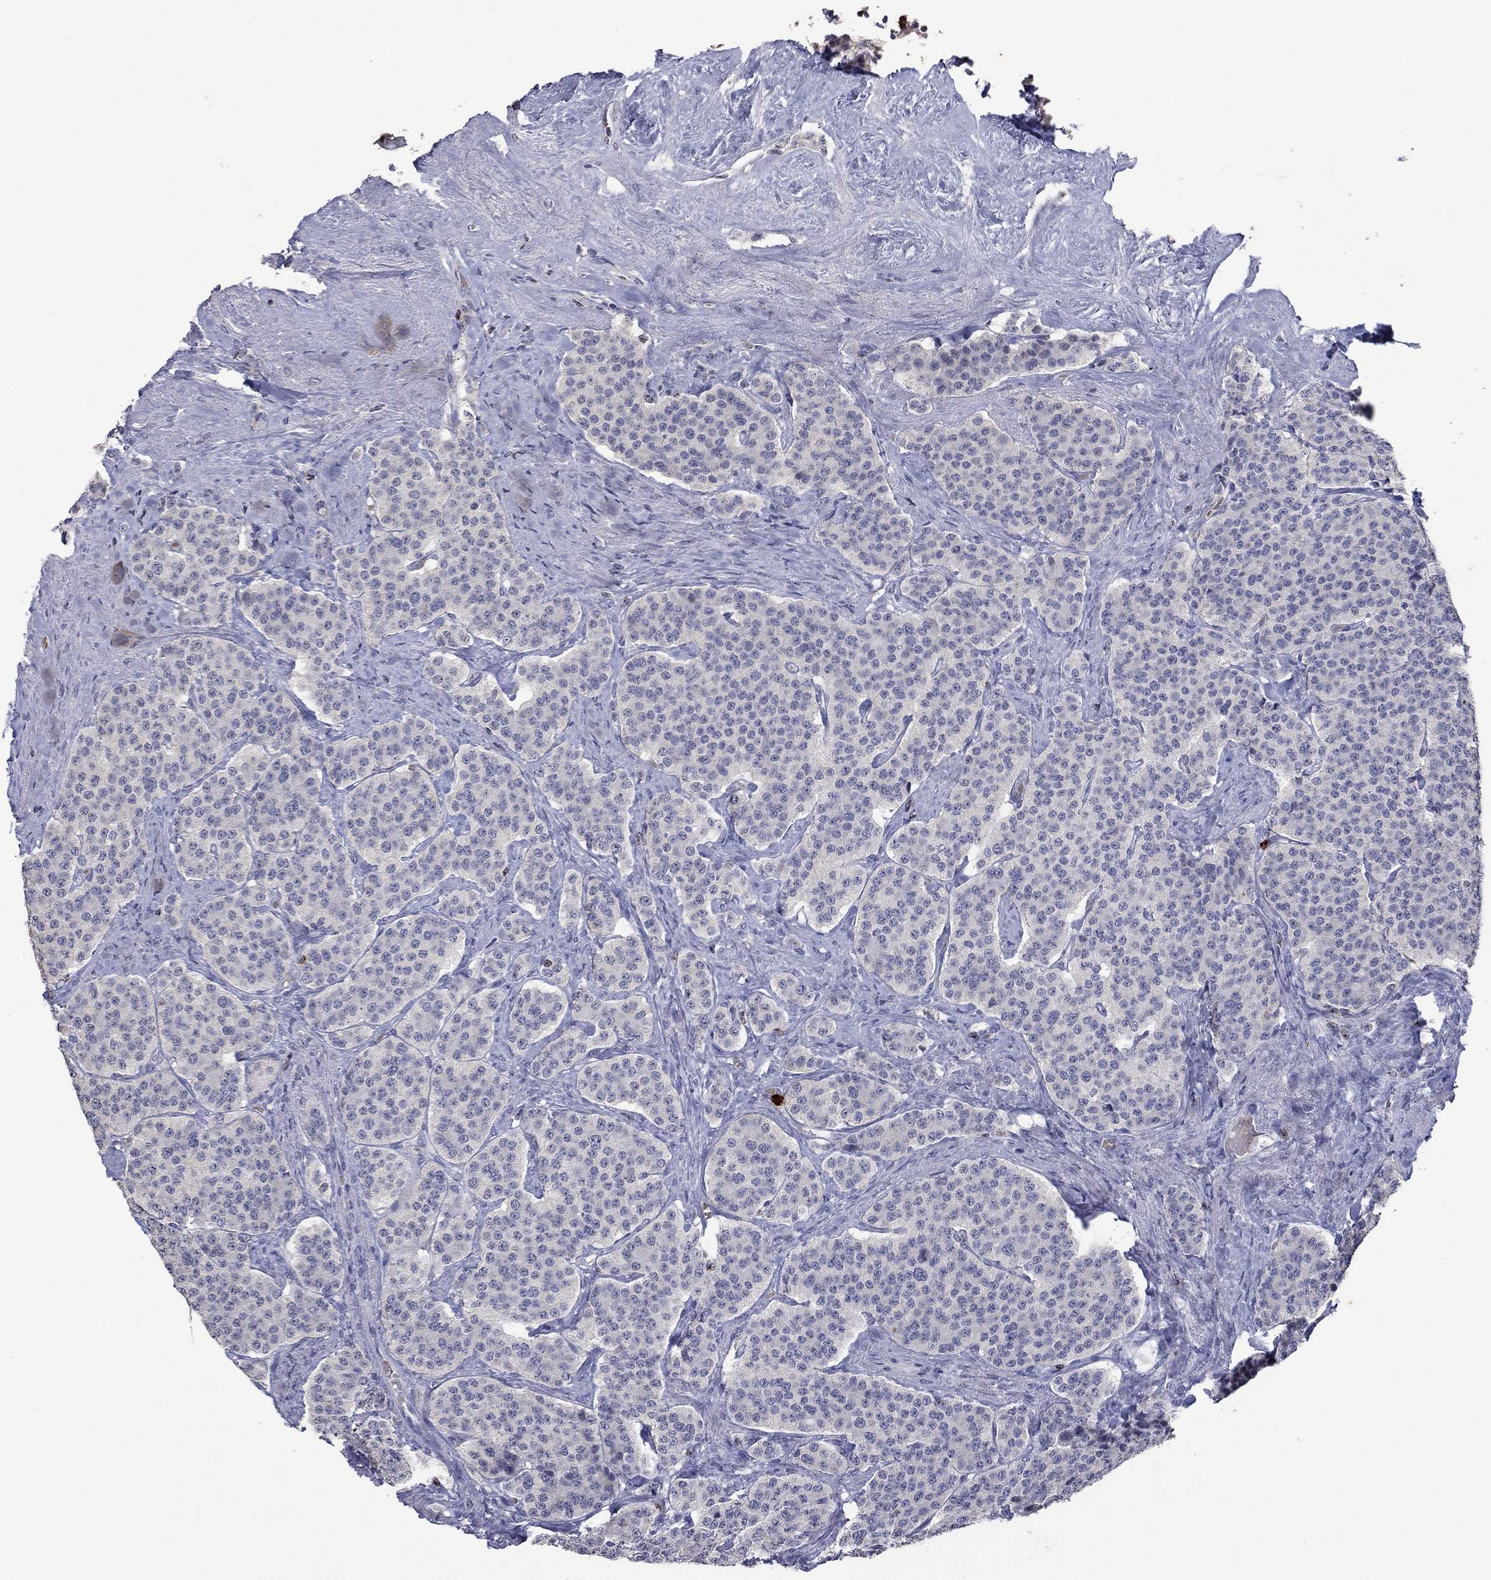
{"staining": {"intensity": "negative", "quantity": "none", "location": "none"}, "tissue": "carcinoid", "cell_type": "Tumor cells", "image_type": "cancer", "snomed": [{"axis": "morphology", "description": "Carcinoid, malignant, NOS"}, {"axis": "topography", "description": "Small intestine"}], "caption": "An image of carcinoid stained for a protein displays no brown staining in tumor cells.", "gene": "CCL5", "patient": {"sex": "female", "age": 58}}